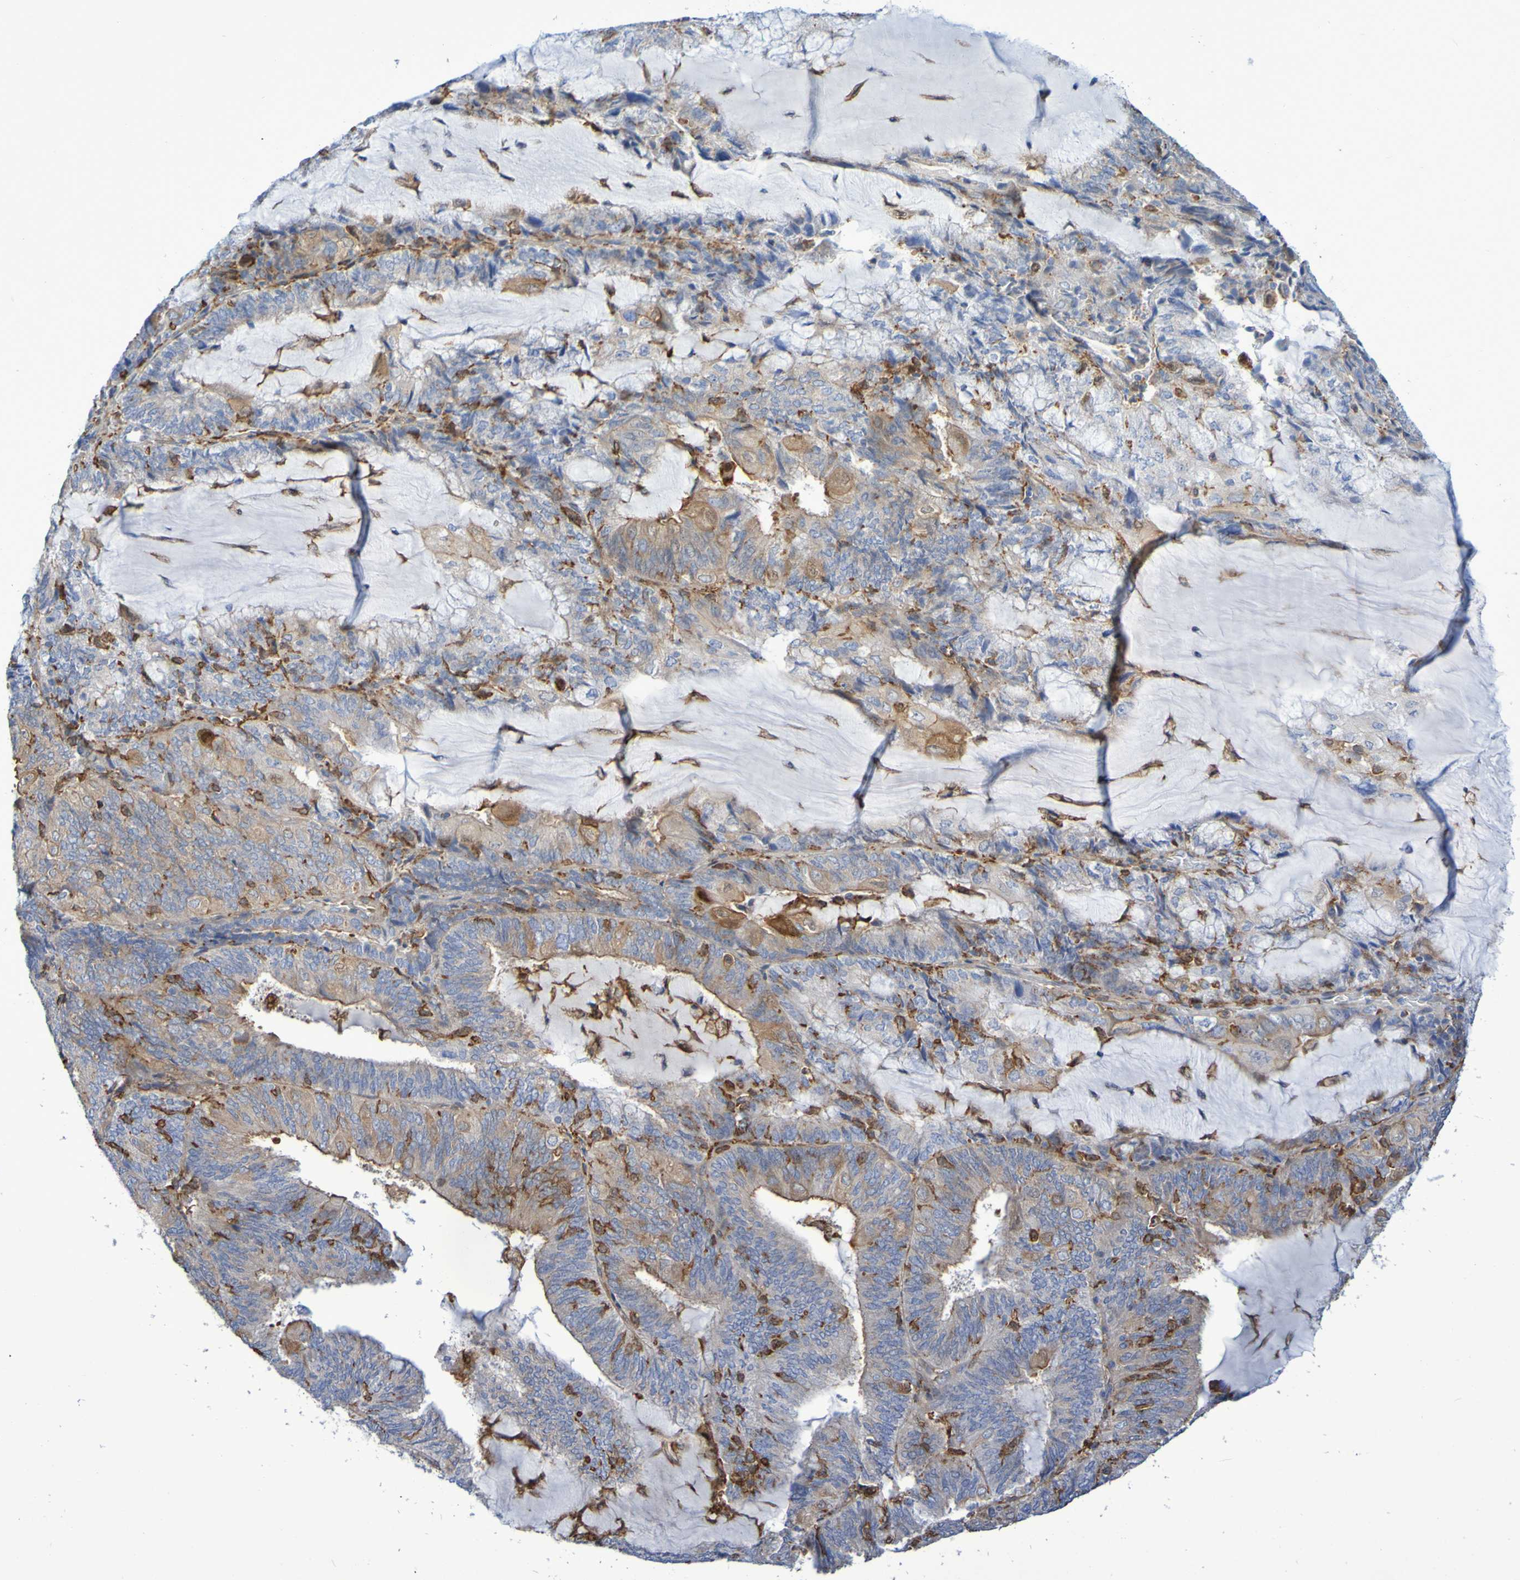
{"staining": {"intensity": "moderate", "quantity": ">75%", "location": "cytoplasmic/membranous"}, "tissue": "endometrial cancer", "cell_type": "Tumor cells", "image_type": "cancer", "snomed": [{"axis": "morphology", "description": "Adenocarcinoma, NOS"}, {"axis": "topography", "description": "Endometrium"}], "caption": "Tumor cells demonstrate medium levels of moderate cytoplasmic/membranous staining in approximately >75% of cells in human endometrial cancer (adenocarcinoma).", "gene": "SCRG1", "patient": {"sex": "female", "age": 81}}